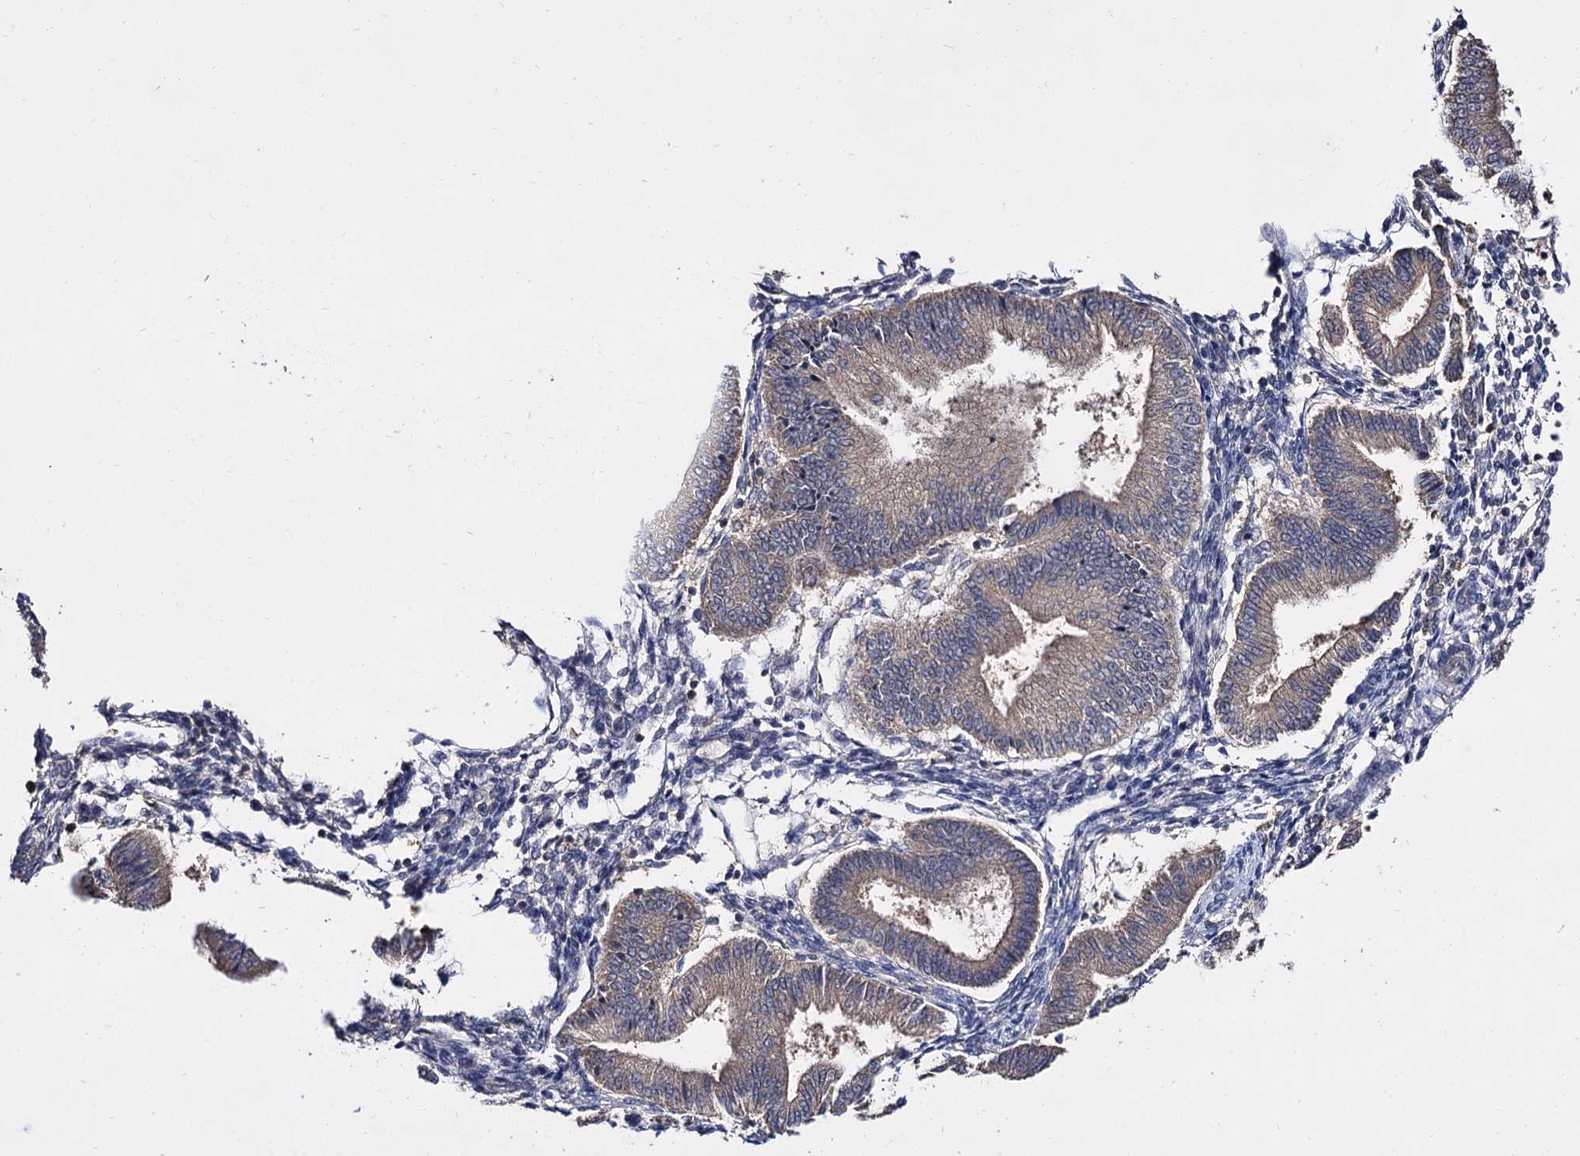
{"staining": {"intensity": "negative", "quantity": "none", "location": "none"}, "tissue": "endometrium", "cell_type": "Cells in endometrial stroma", "image_type": "normal", "snomed": [{"axis": "morphology", "description": "Normal tissue, NOS"}, {"axis": "topography", "description": "Endometrium"}], "caption": "A high-resolution micrograph shows IHC staining of benign endometrium, which shows no significant expression in cells in endometrial stroma.", "gene": "ACTR6", "patient": {"sex": "female", "age": 39}}